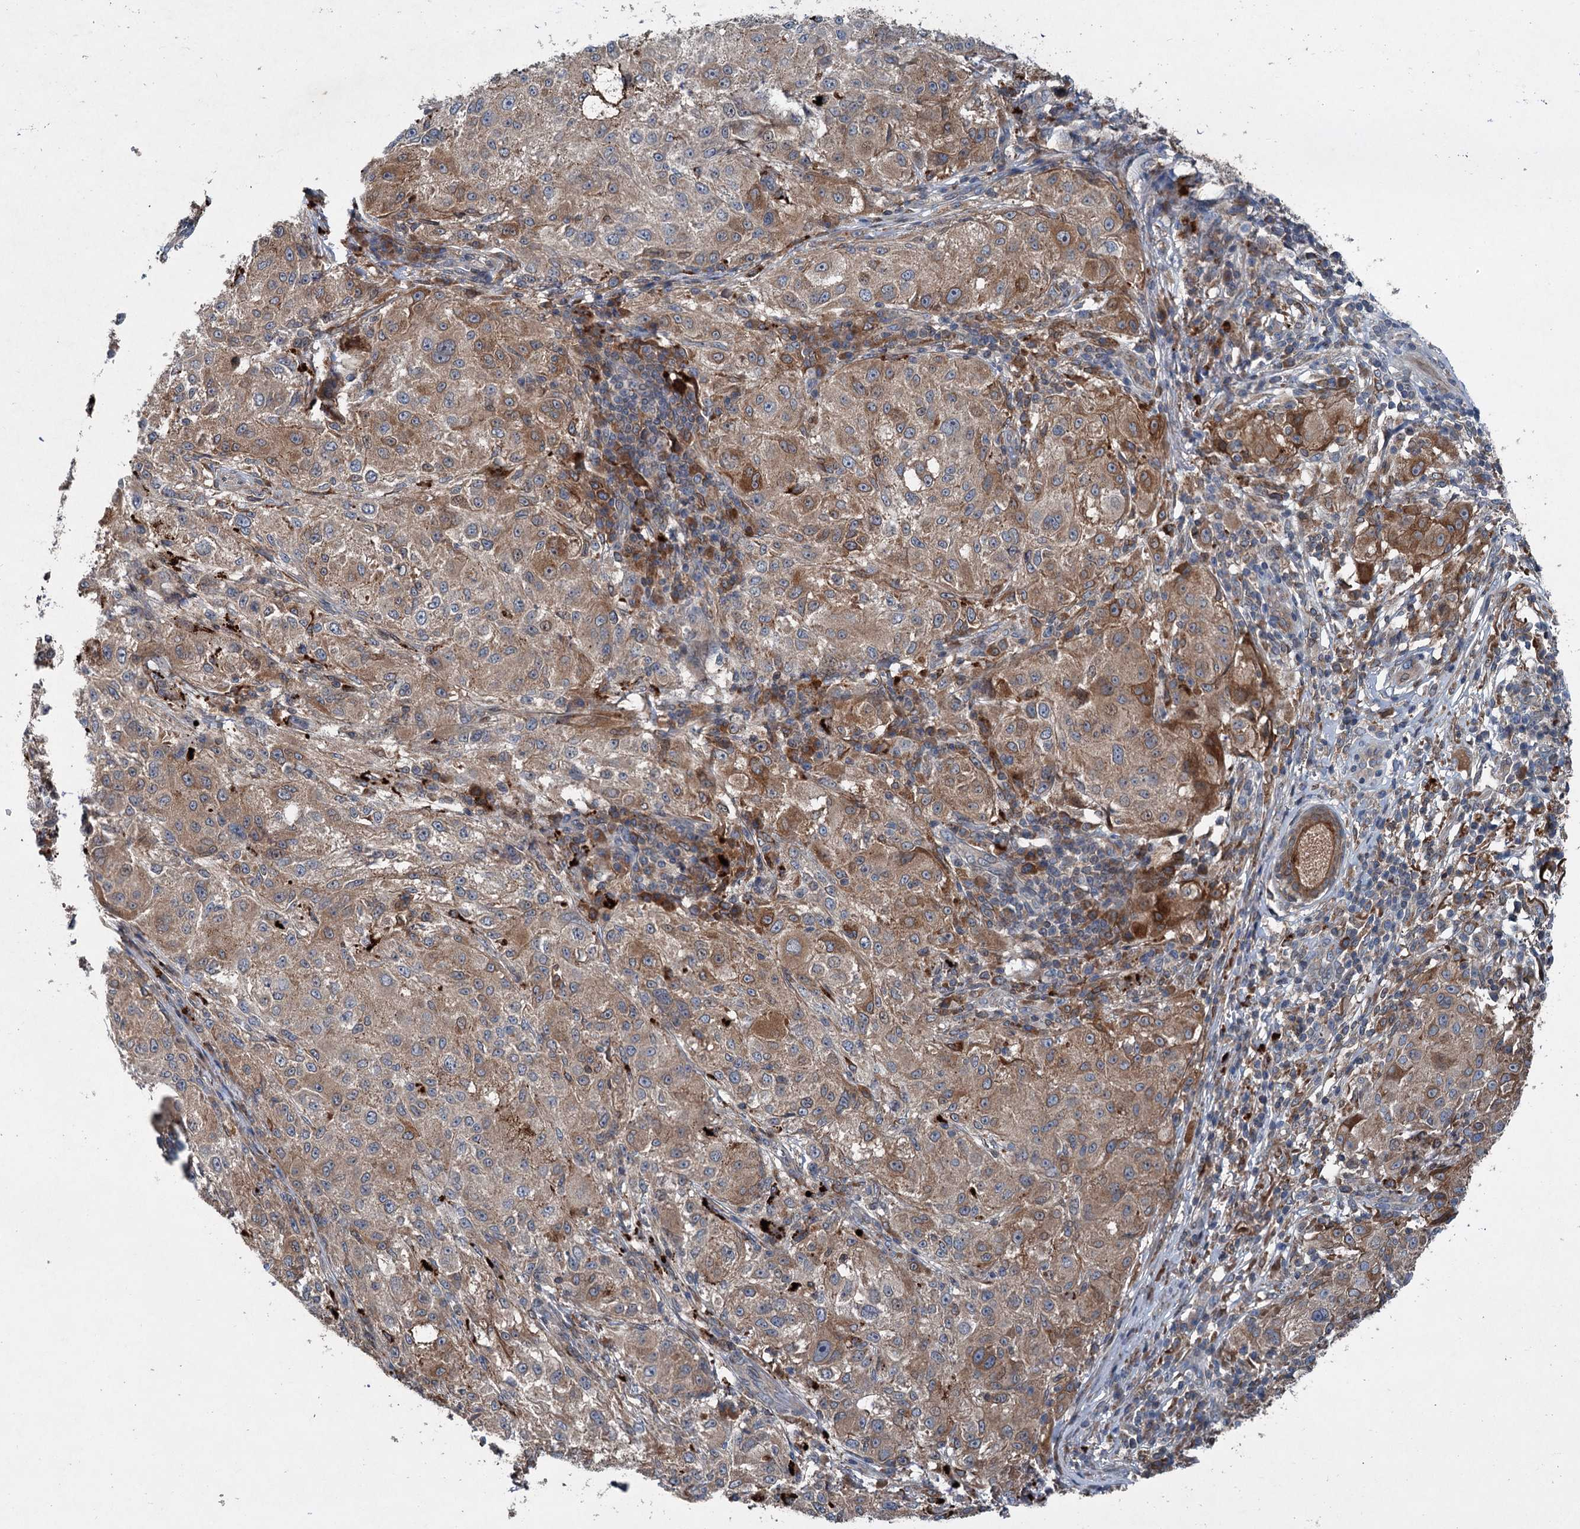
{"staining": {"intensity": "moderate", "quantity": "25%-75%", "location": "cytoplasmic/membranous"}, "tissue": "melanoma", "cell_type": "Tumor cells", "image_type": "cancer", "snomed": [{"axis": "morphology", "description": "Necrosis, NOS"}, {"axis": "morphology", "description": "Malignant melanoma, NOS"}, {"axis": "topography", "description": "Skin"}], "caption": "Immunohistochemistry (IHC) (DAB (3,3'-diaminobenzidine)) staining of human malignant melanoma reveals moderate cytoplasmic/membranous protein staining in approximately 25%-75% of tumor cells.", "gene": "TAPBPL", "patient": {"sex": "female", "age": 87}}